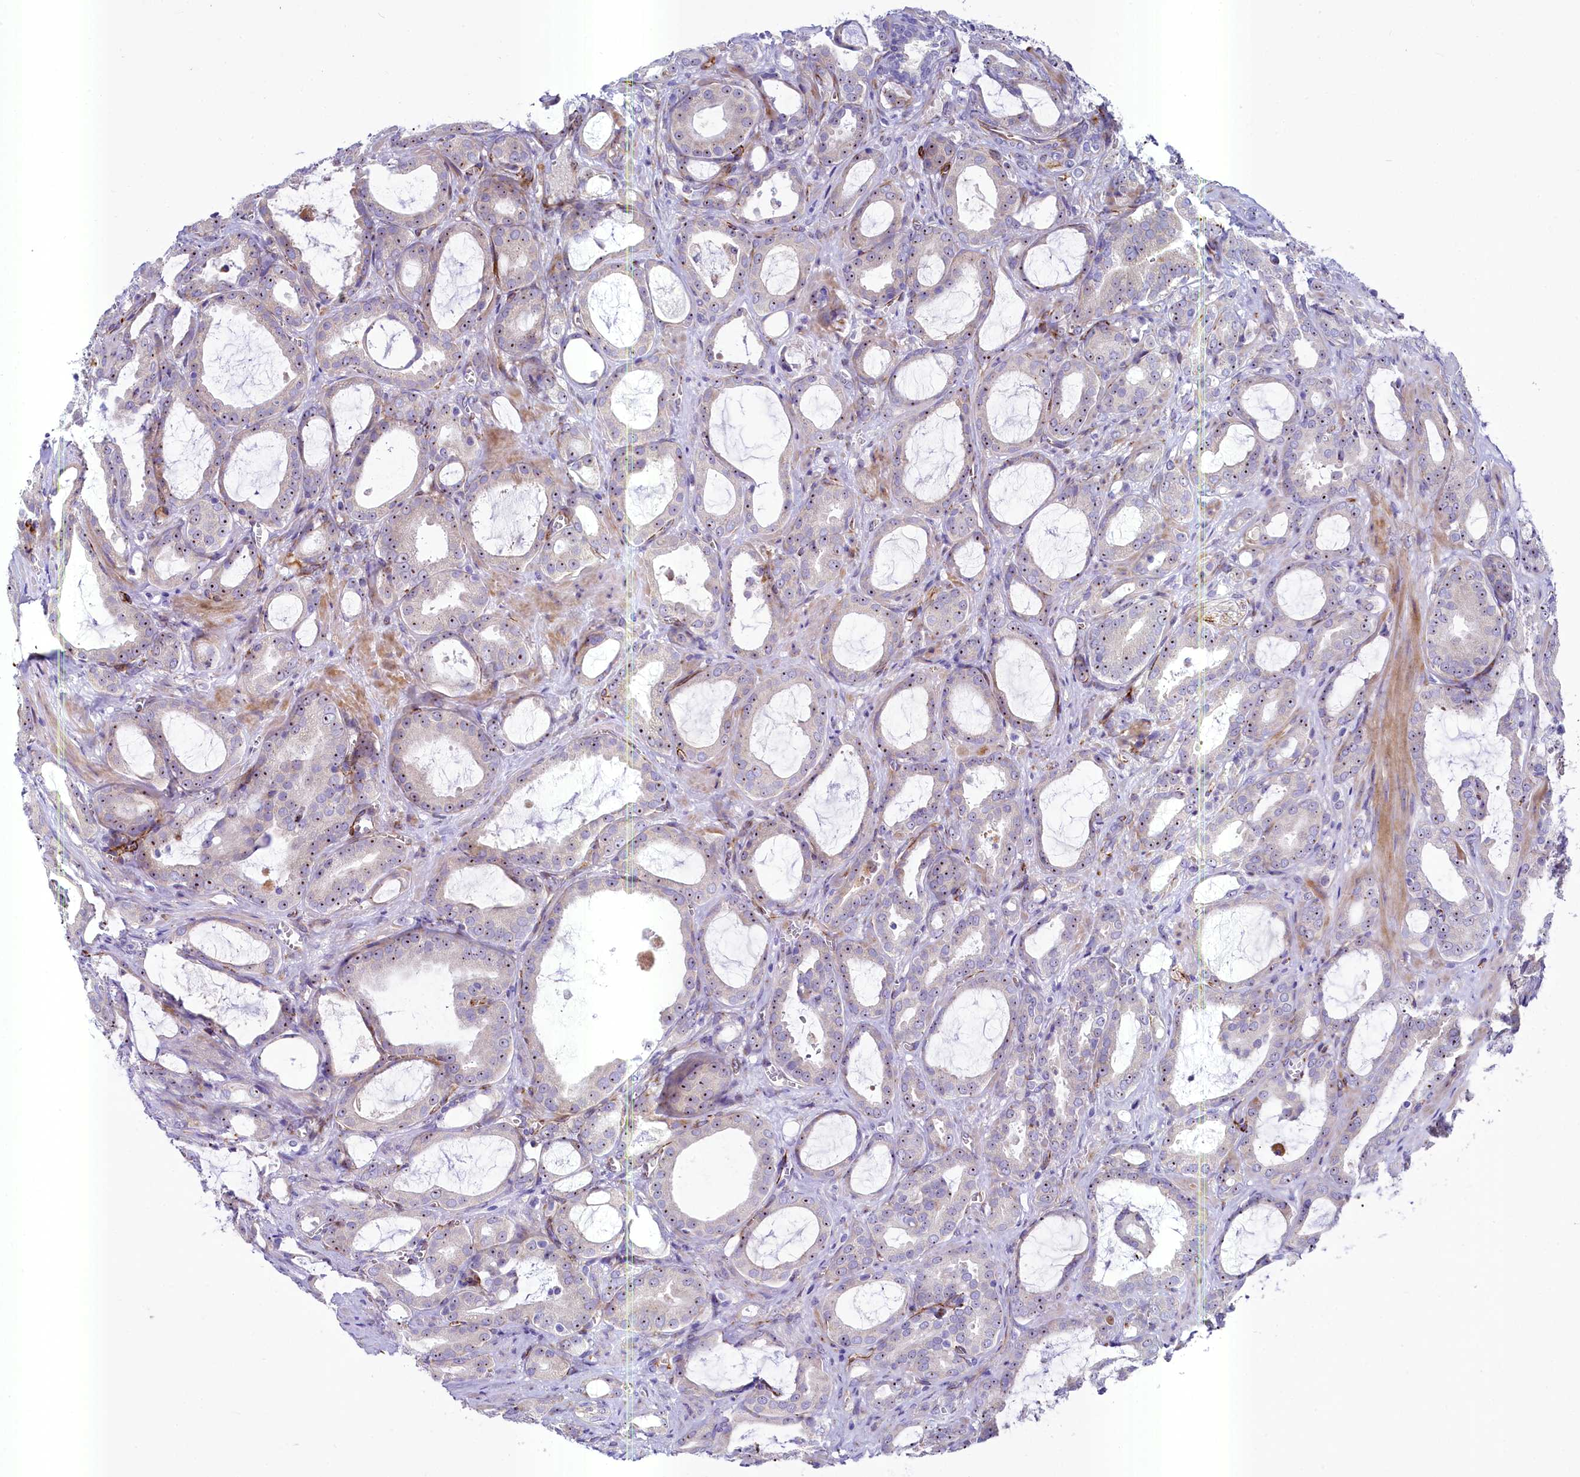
{"staining": {"intensity": "moderate", "quantity": ">75%", "location": "nuclear"}, "tissue": "prostate cancer", "cell_type": "Tumor cells", "image_type": "cancer", "snomed": [{"axis": "morphology", "description": "Adenocarcinoma, High grade"}, {"axis": "topography", "description": "Prostate"}], "caption": "Brown immunohistochemical staining in prostate cancer (adenocarcinoma (high-grade)) displays moderate nuclear staining in approximately >75% of tumor cells.", "gene": "SH3TC2", "patient": {"sex": "male", "age": 72}}